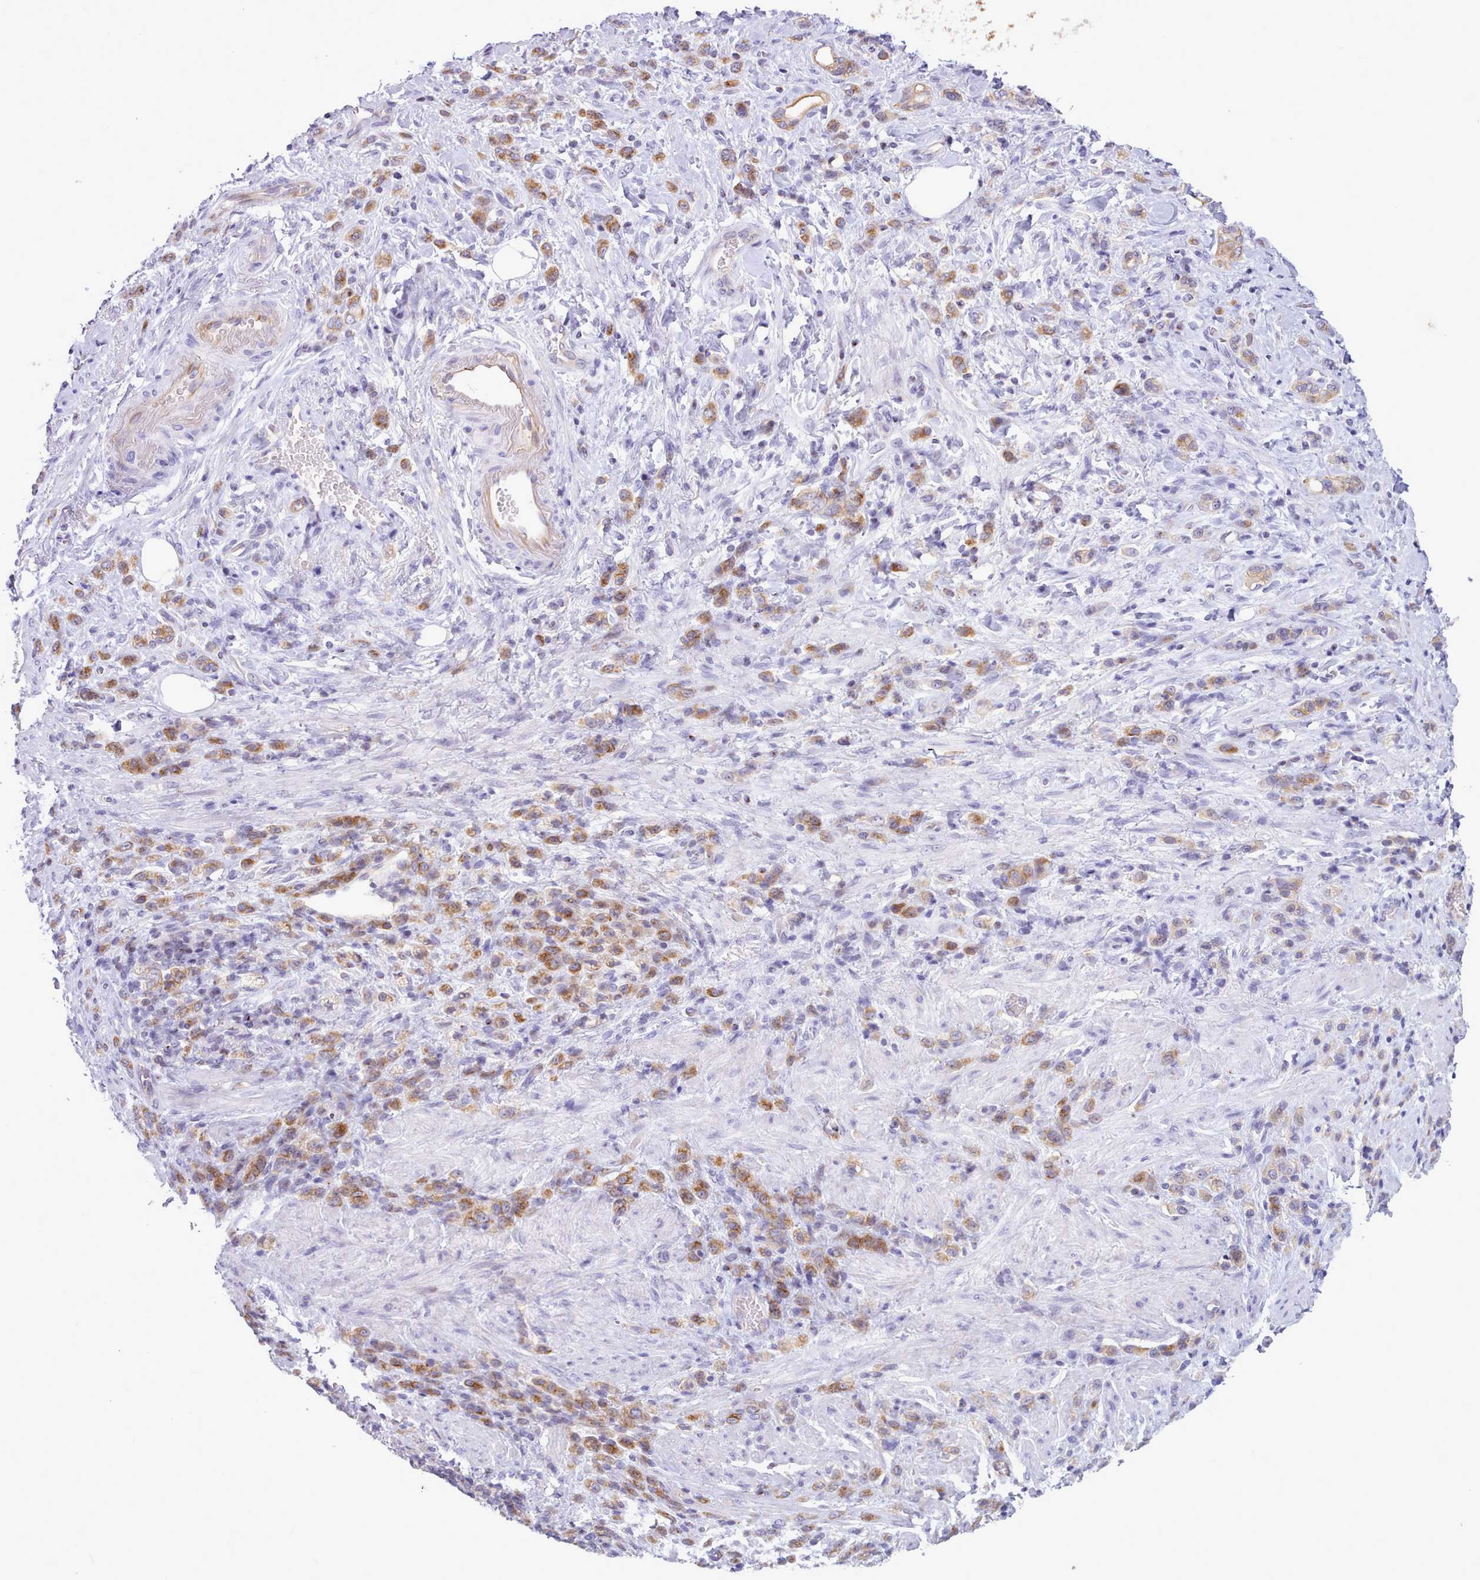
{"staining": {"intensity": "moderate", "quantity": ">75%", "location": "cytoplasmic/membranous"}, "tissue": "stomach cancer", "cell_type": "Tumor cells", "image_type": "cancer", "snomed": [{"axis": "morphology", "description": "Adenocarcinoma, NOS"}, {"axis": "topography", "description": "Stomach"}], "caption": "Immunohistochemical staining of human adenocarcinoma (stomach) shows moderate cytoplasmic/membranous protein staining in approximately >75% of tumor cells.", "gene": "CYP2A13", "patient": {"sex": "male", "age": 77}}